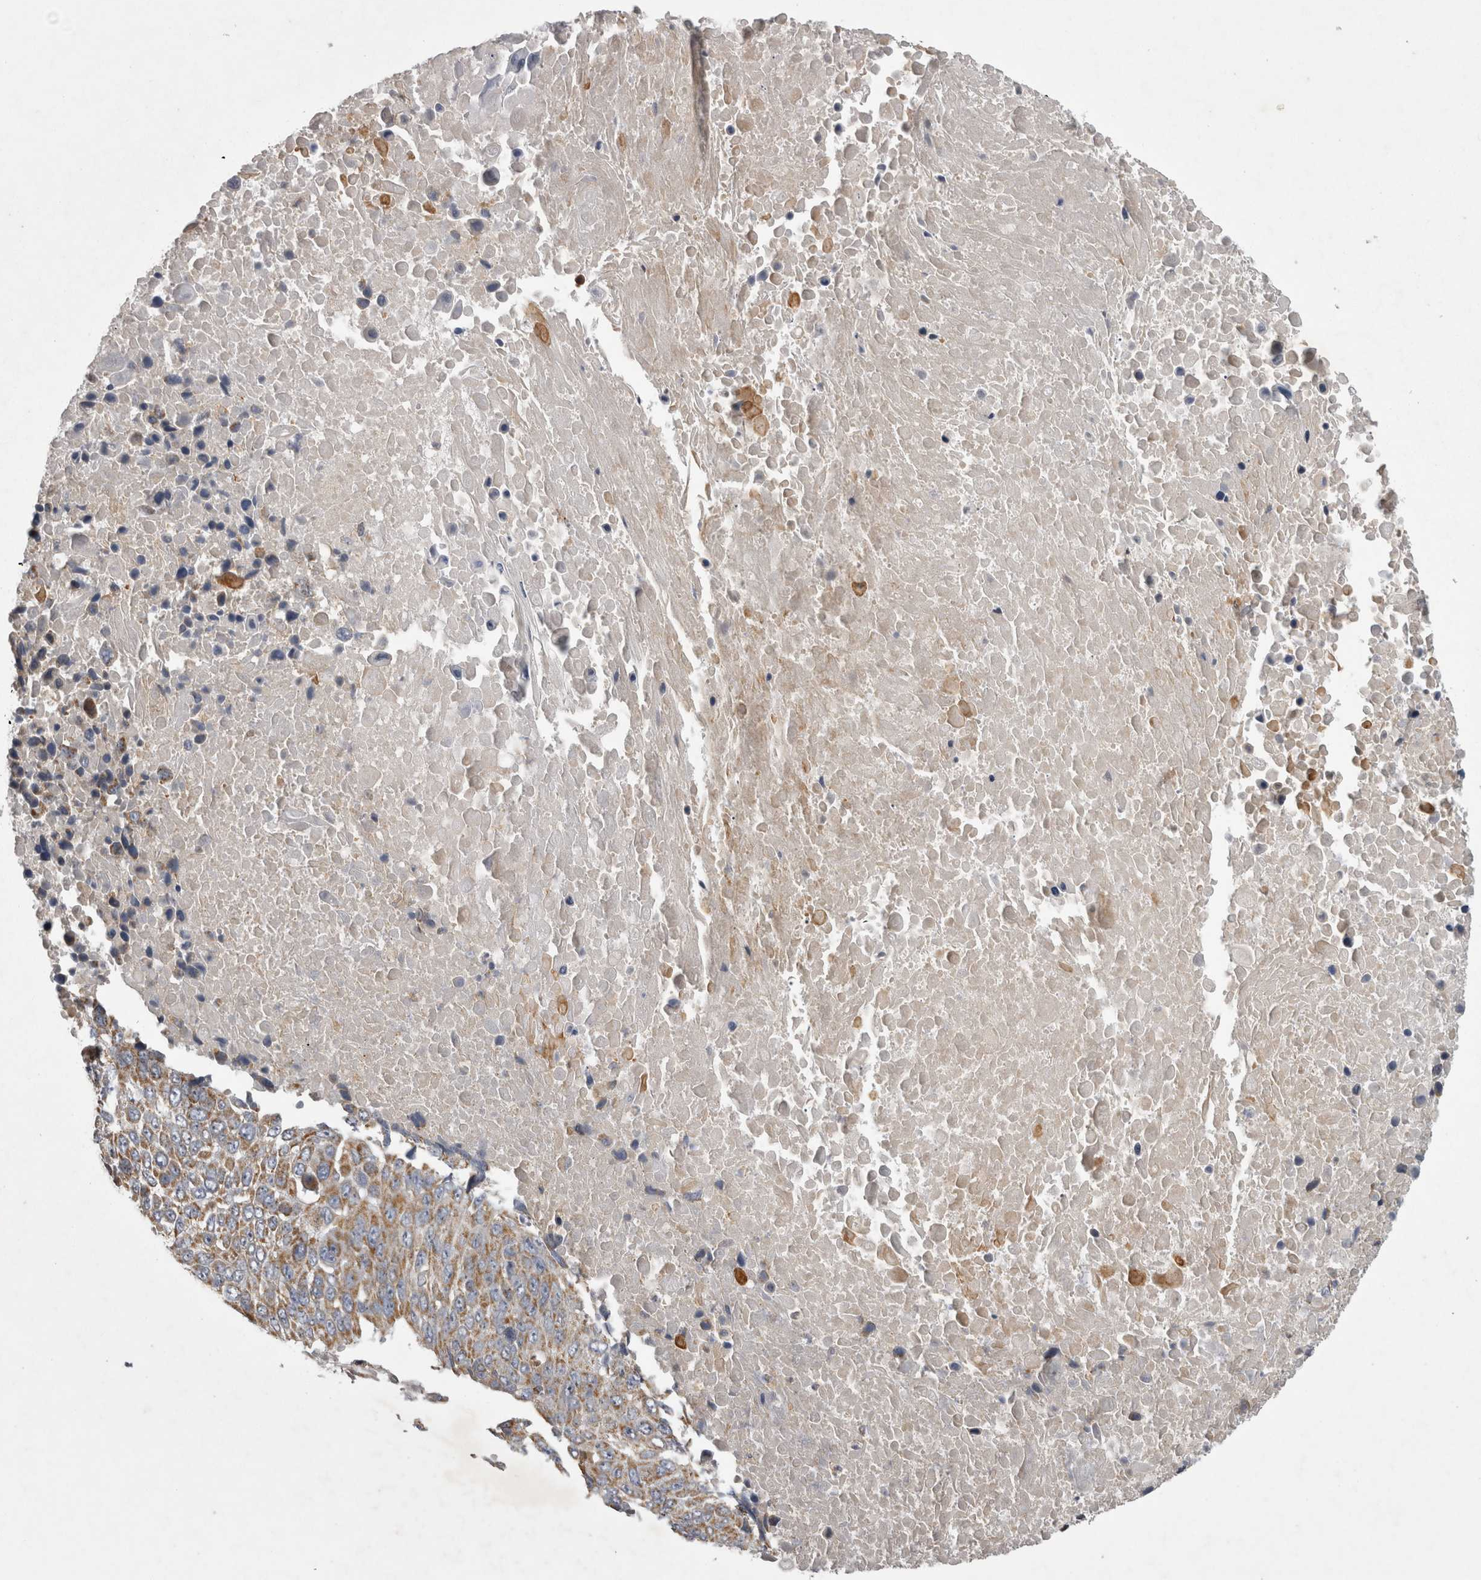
{"staining": {"intensity": "moderate", "quantity": "25%-75%", "location": "cytoplasmic/membranous"}, "tissue": "lung cancer", "cell_type": "Tumor cells", "image_type": "cancer", "snomed": [{"axis": "morphology", "description": "Squamous cell carcinoma, NOS"}, {"axis": "topography", "description": "Lung"}], "caption": "Immunohistochemical staining of human lung cancer exhibits moderate cytoplasmic/membranous protein positivity in approximately 25%-75% of tumor cells.", "gene": "TSPOAP1", "patient": {"sex": "male", "age": 66}}